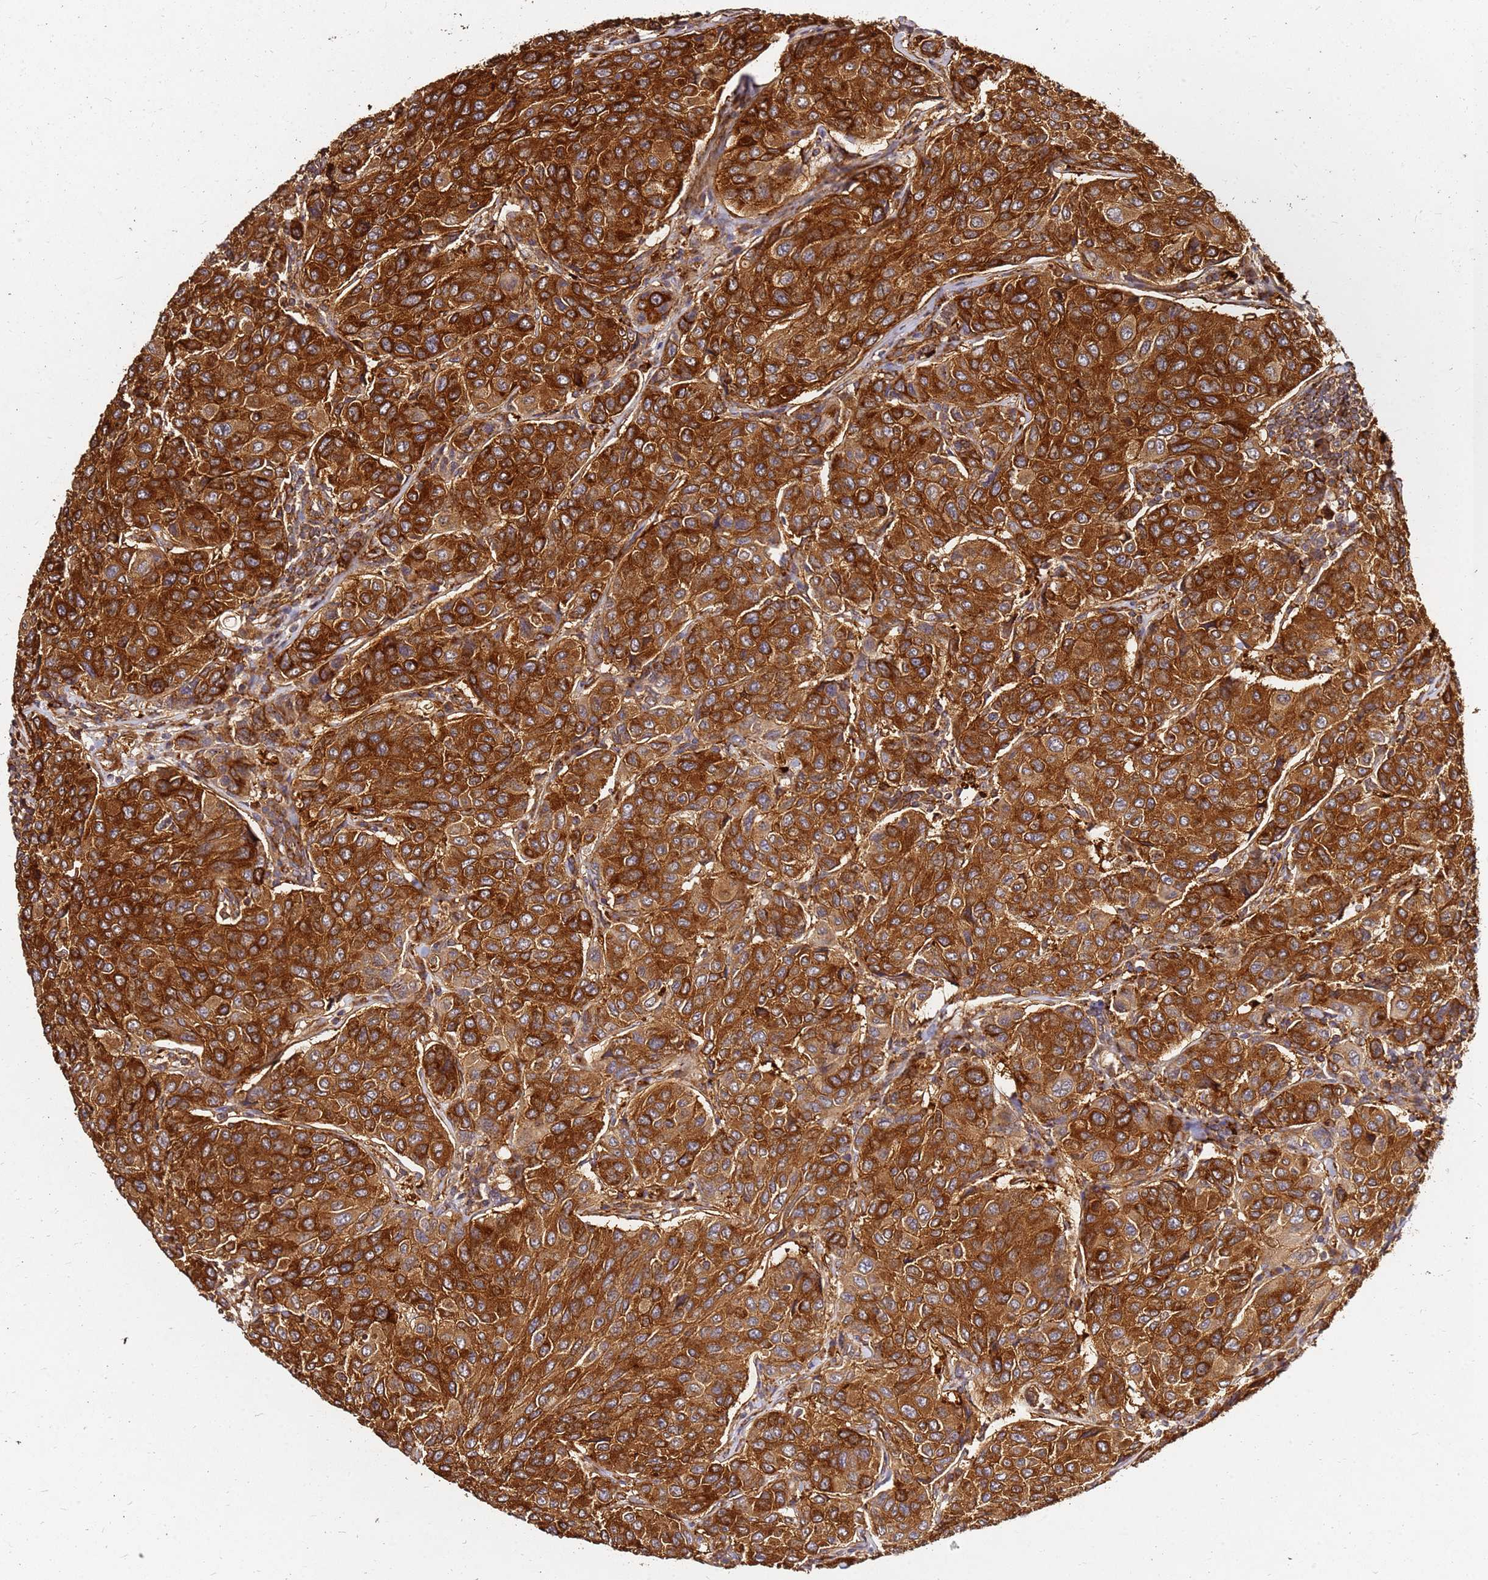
{"staining": {"intensity": "strong", "quantity": ">75%", "location": "cytoplasmic/membranous"}, "tissue": "breast cancer", "cell_type": "Tumor cells", "image_type": "cancer", "snomed": [{"axis": "morphology", "description": "Duct carcinoma"}, {"axis": "topography", "description": "Breast"}], "caption": "Protein staining shows strong cytoplasmic/membranous positivity in about >75% of tumor cells in infiltrating ductal carcinoma (breast). (DAB (3,3'-diaminobenzidine) = brown stain, brightfield microscopy at high magnification).", "gene": "DVL3", "patient": {"sex": "female", "age": 55}}